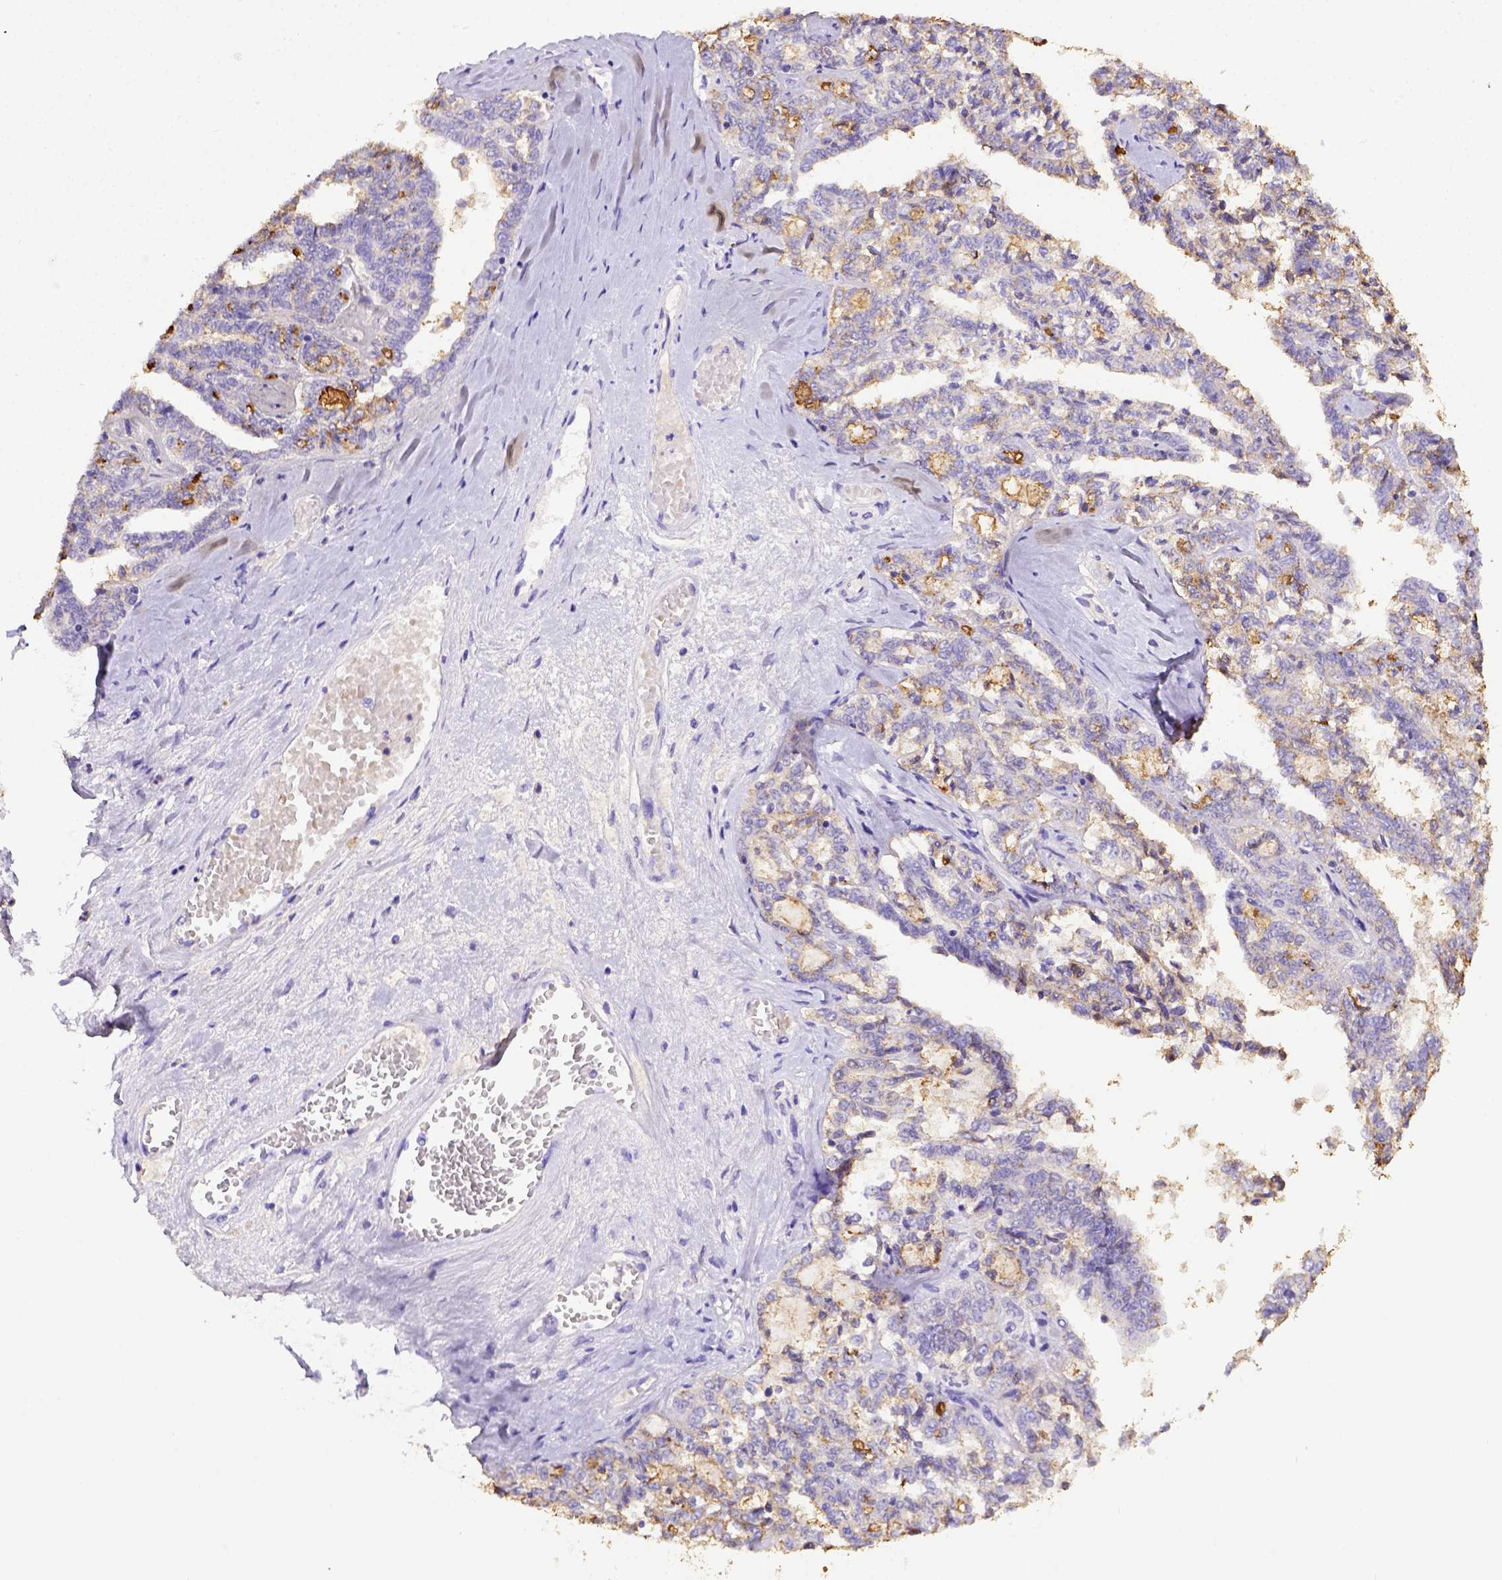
{"staining": {"intensity": "weak", "quantity": "<25%", "location": "cytoplasmic/membranous"}, "tissue": "ovarian cancer", "cell_type": "Tumor cells", "image_type": "cancer", "snomed": [{"axis": "morphology", "description": "Cystadenocarcinoma, serous, NOS"}, {"axis": "topography", "description": "Ovary"}], "caption": "Immunohistochemical staining of ovarian cancer reveals no significant positivity in tumor cells.", "gene": "B3GAT1", "patient": {"sex": "female", "age": 71}}